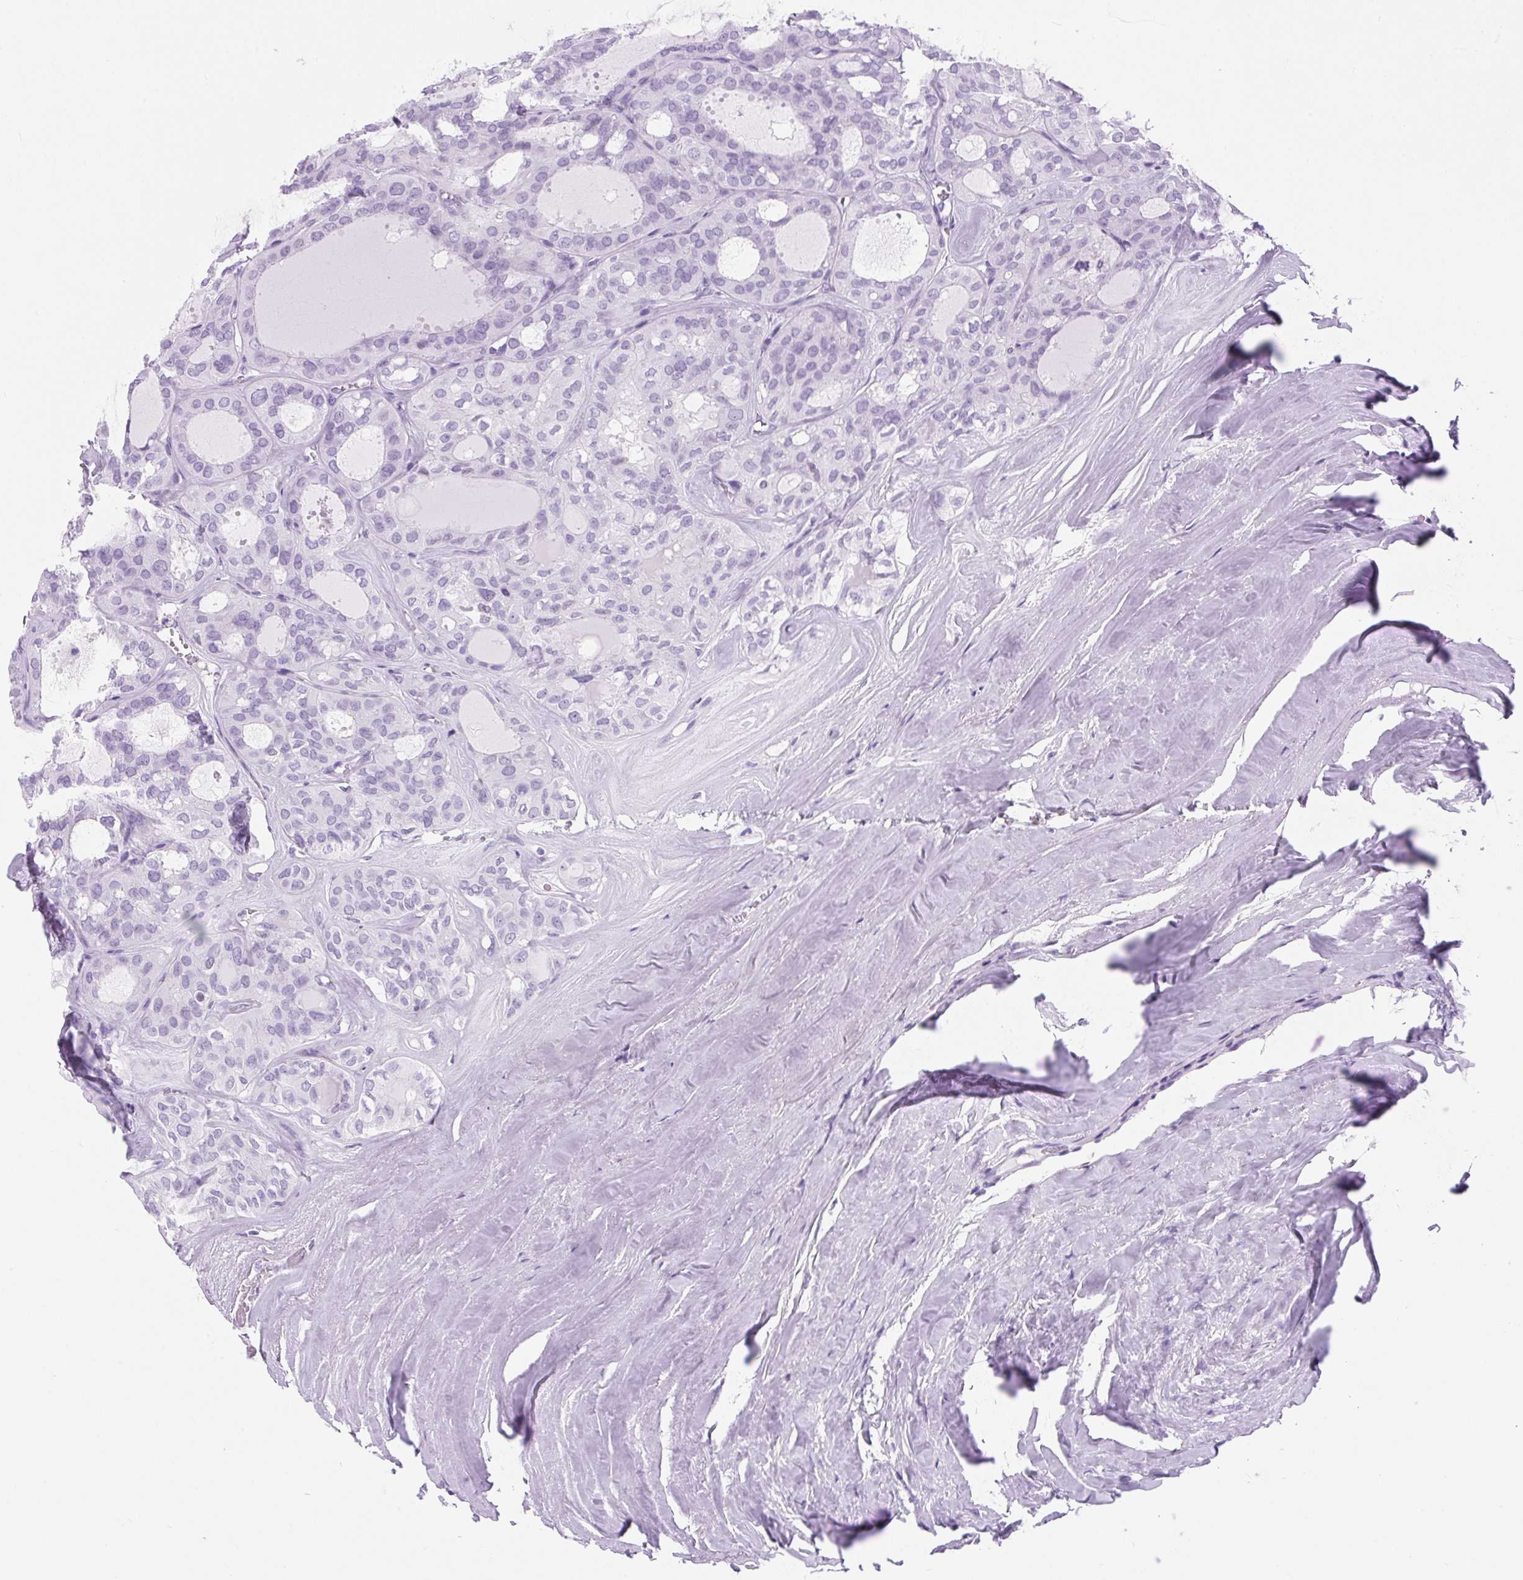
{"staining": {"intensity": "negative", "quantity": "none", "location": "none"}, "tissue": "thyroid cancer", "cell_type": "Tumor cells", "image_type": "cancer", "snomed": [{"axis": "morphology", "description": "Follicular adenoma carcinoma, NOS"}, {"axis": "topography", "description": "Thyroid gland"}], "caption": "Thyroid follicular adenoma carcinoma stained for a protein using IHC exhibits no staining tumor cells.", "gene": "VPREB1", "patient": {"sex": "male", "age": 75}}